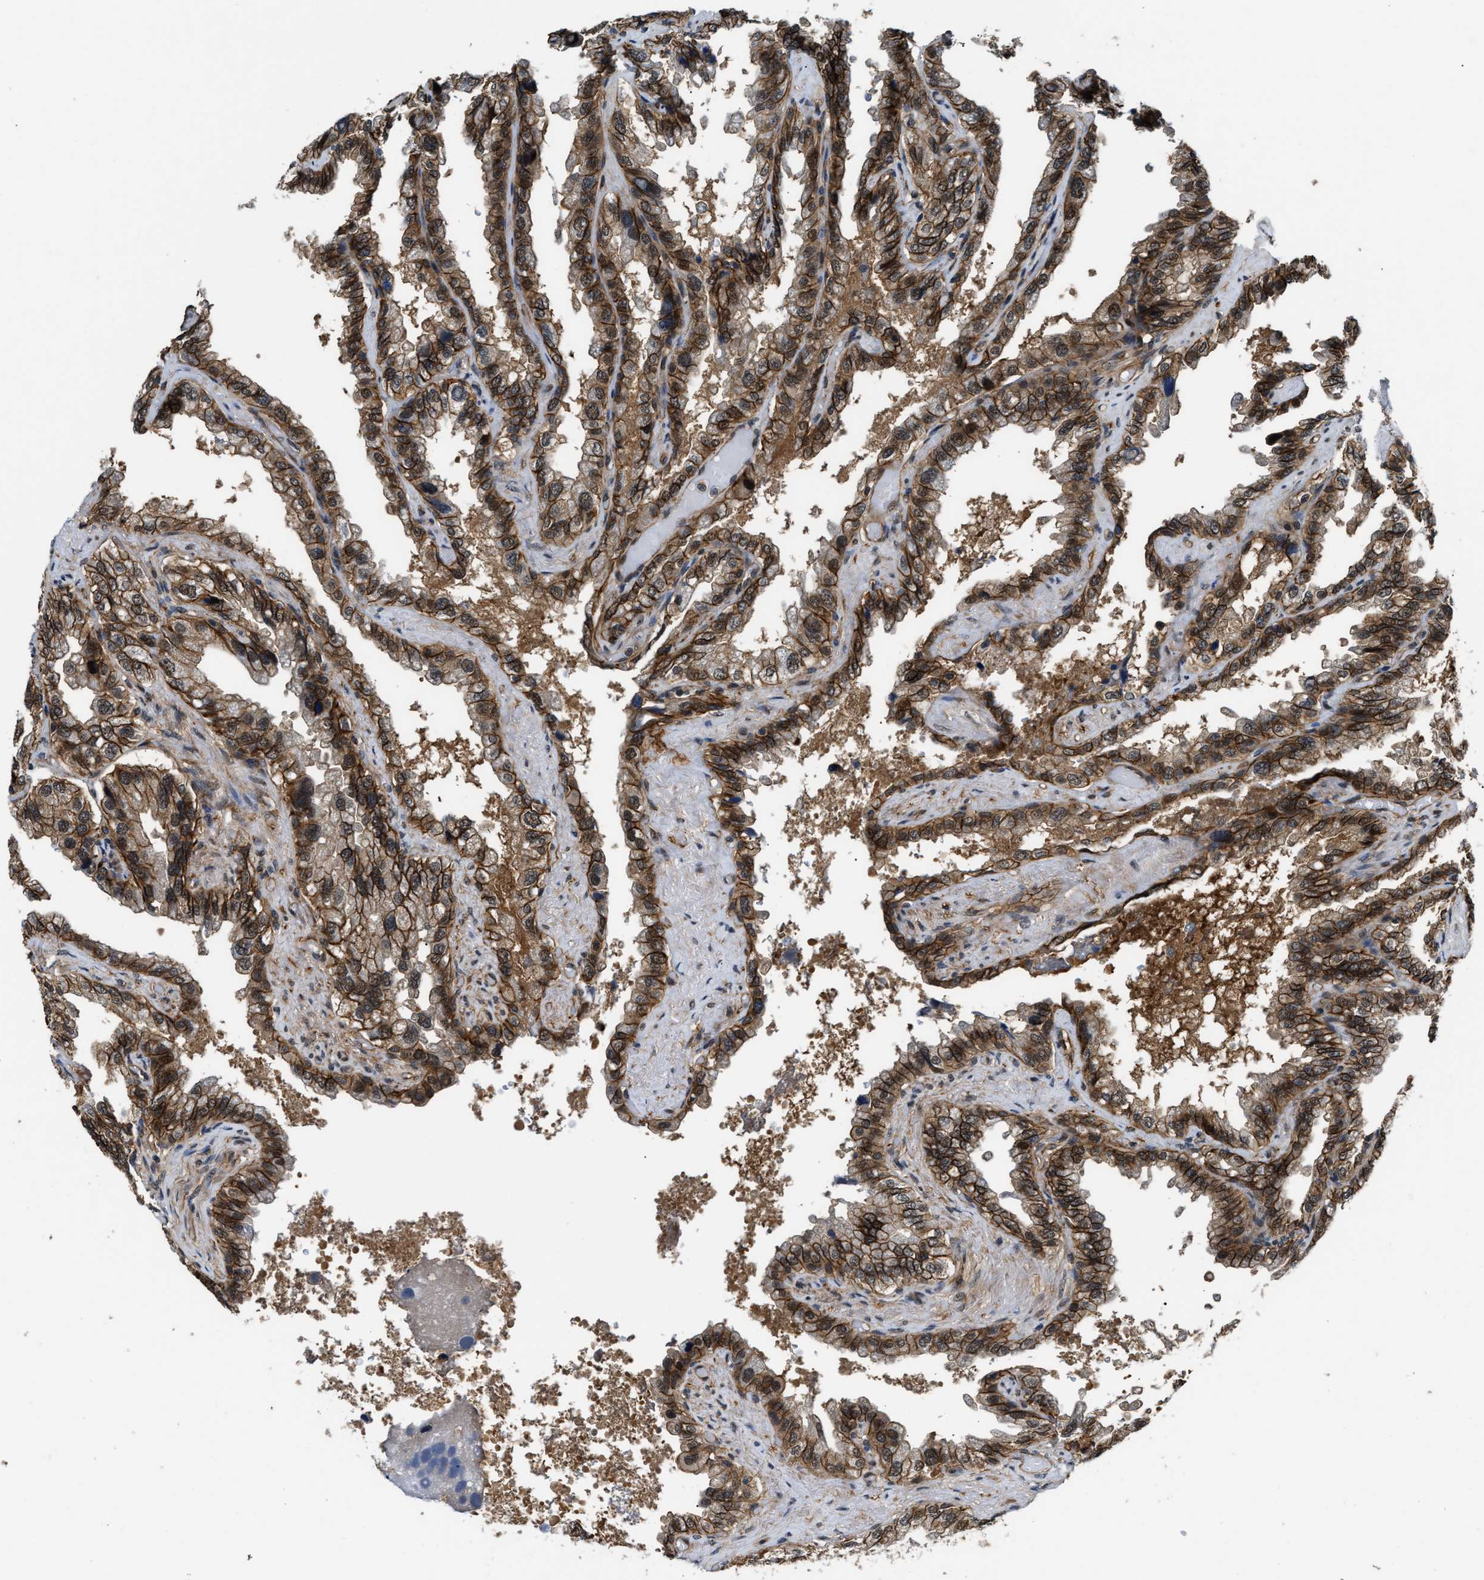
{"staining": {"intensity": "moderate", "quantity": ">75%", "location": "cytoplasmic/membranous"}, "tissue": "seminal vesicle", "cell_type": "Glandular cells", "image_type": "normal", "snomed": [{"axis": "morphology", "description": "Normal tissue, NOS"}, {"axis": "topography", "description": "Seminal veicle"}], "caption": "Immunohistochemistry (IHC) image of normal seminal vesicle stained for a protein (brown), which displays medium levels of moderate cytoplasmic/membranous positivity in about >75% of glandular cells.", "gene": "COPS2", "patient": {"sex": "male", "age": 68}}